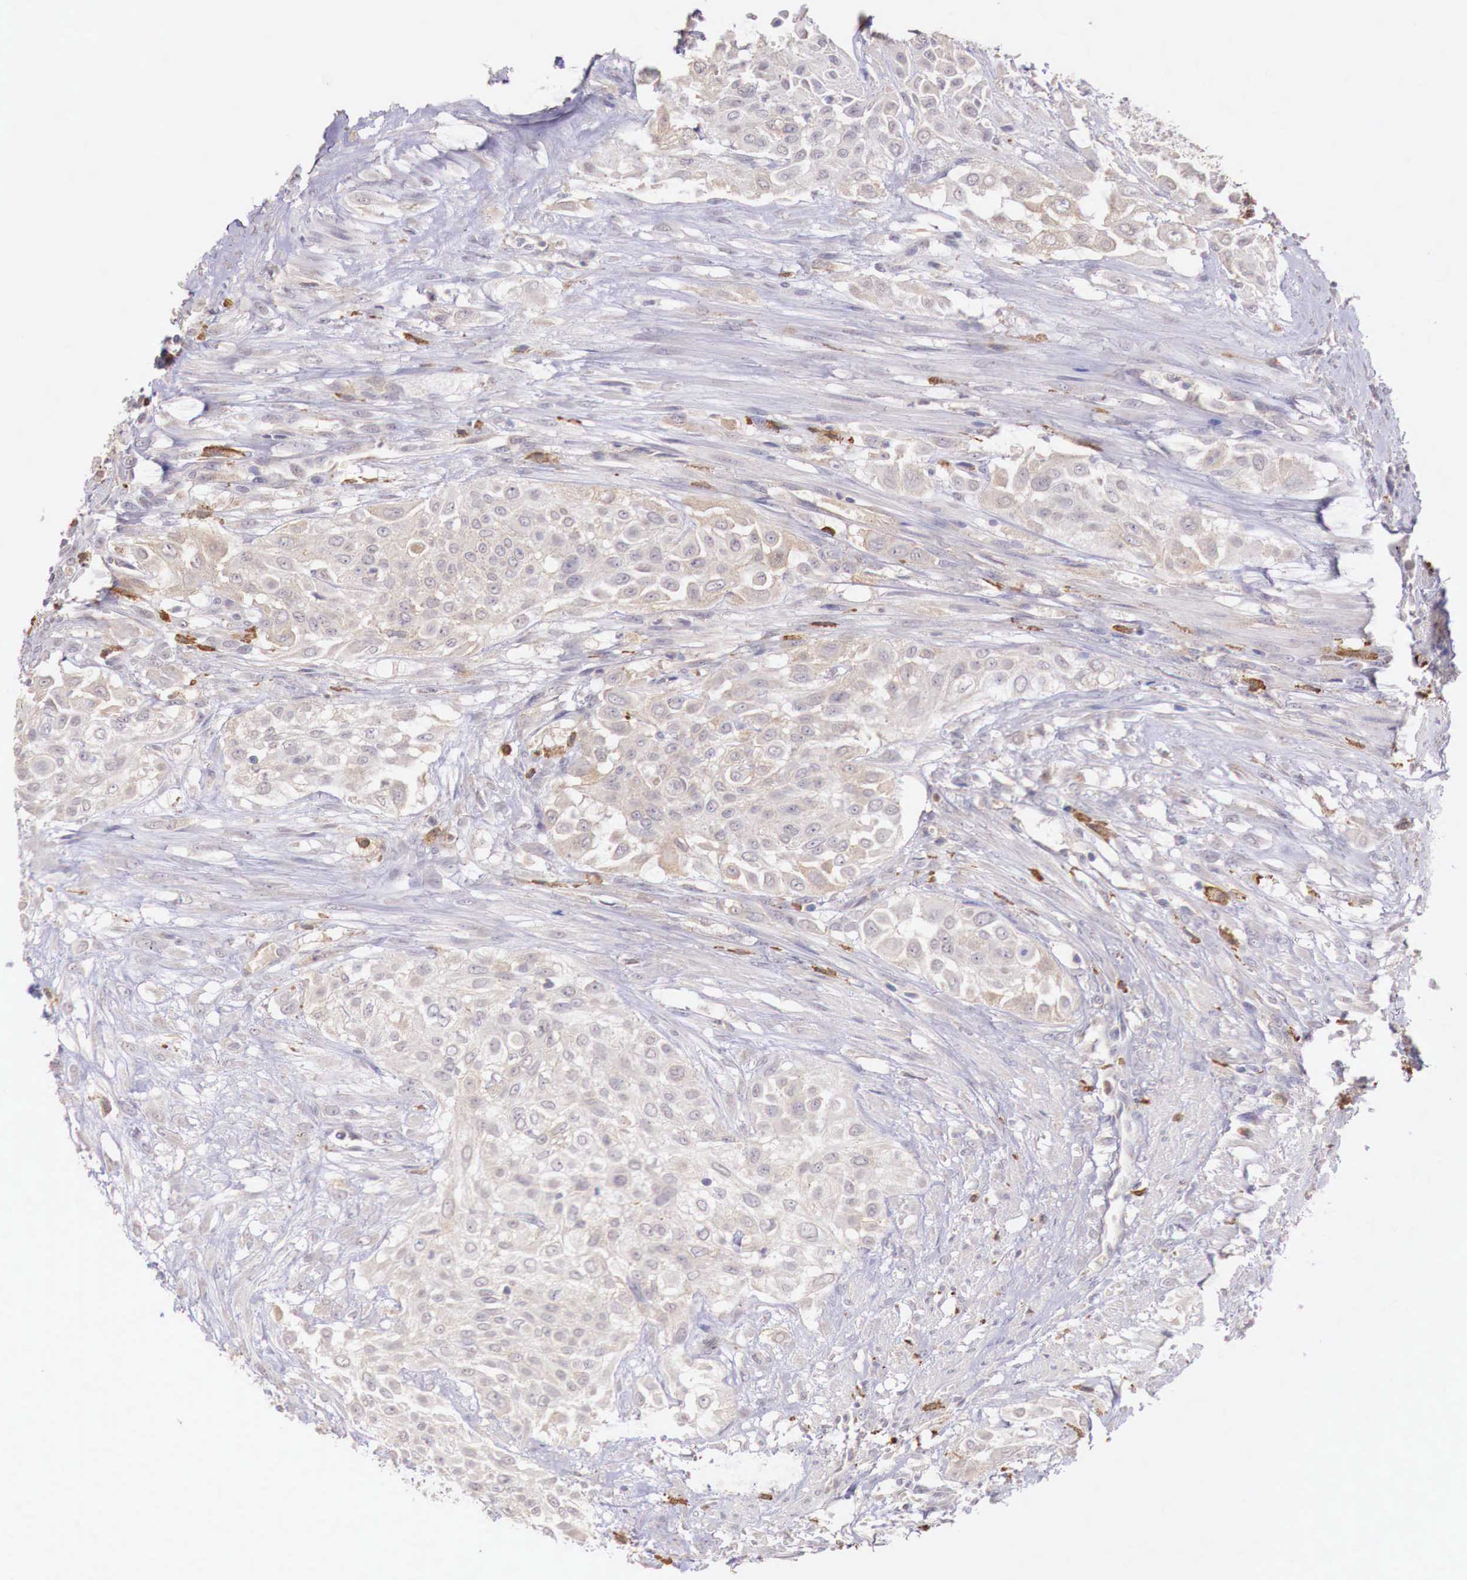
{"staining": {"intensity": "weak", "quantity": "25%-75%", "location": "cytoplasmic/membranous"}, "tissue": "urothelial cancer", "cell_type": "Tumor cells", "image_type": "cancer", "snomed": [{"axis": "morphology", "description": "Urothelial carcinoma, High grade"}, {"axis": "topography", "description": "Urinary bladder"}], "caption": "Weak cytoplasmic/membranous staining for a protein is present in about 25%-75% of tumor cells of urothelial carcinoma (high-grade) using IHC.", "gene": "CHRDL1", "patient": {"sex": "male", "age": 57}}